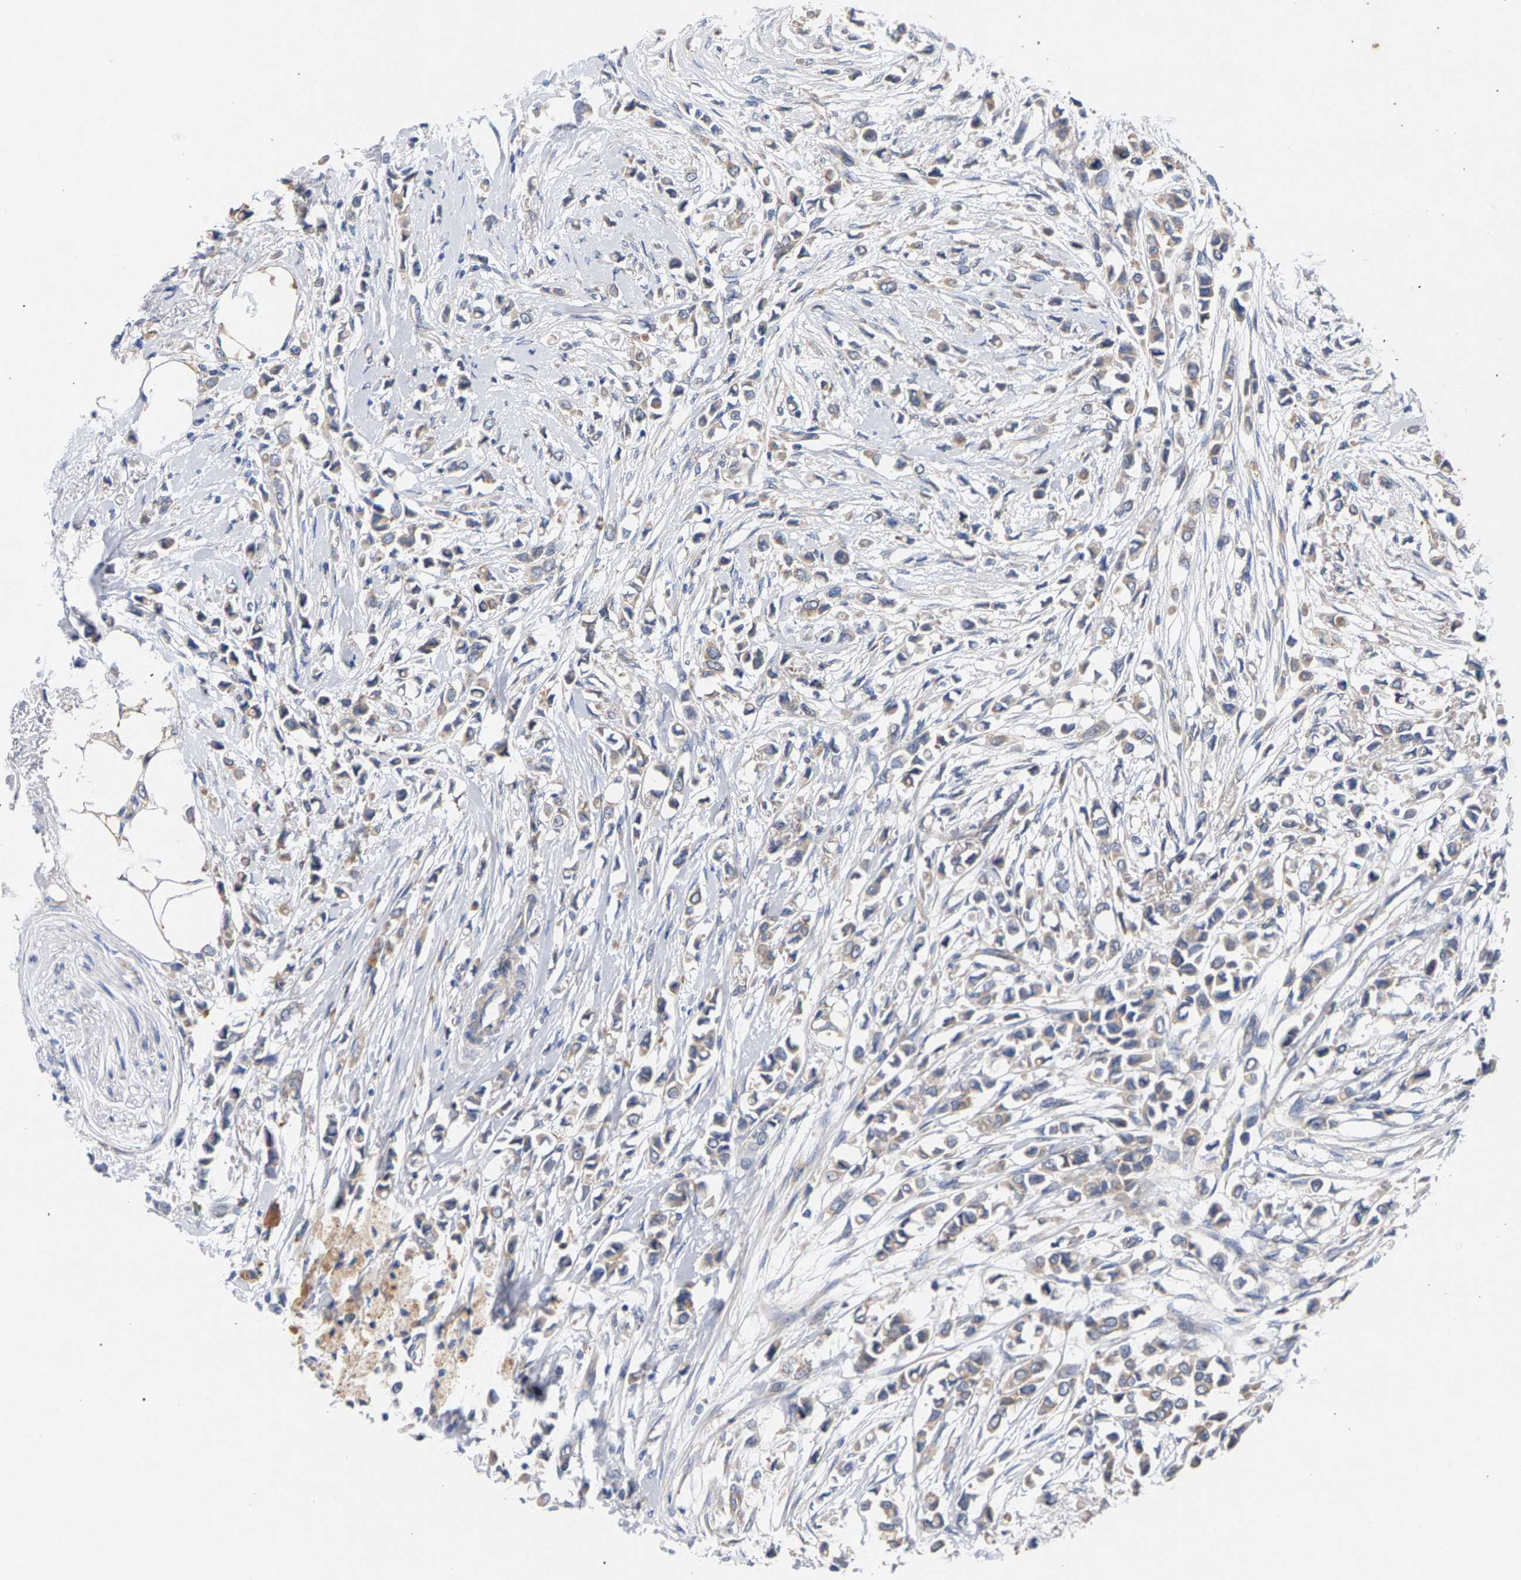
{"staining": {"intensity": "weak", "quantity": ">75%", "location": "cytoplasmic/membranous"}, "tissue": "breast cancer", "cell_type": "Tumor cells", "image_type": "cancer", "snomed": [{"axis": "morphology", "description": "Lobular carcinoma"}, {"axis": "topography", "description": "Breast"}], "caption": "Tumor cells display weak cytoplasmic/membranous positivity in about >75% of cells in lobular carcinoma (breast). (IHC, brightfield microscopy, high magnification).", "gene": "MAMDC2", "patient": {"sex": "female", "age": 51}}